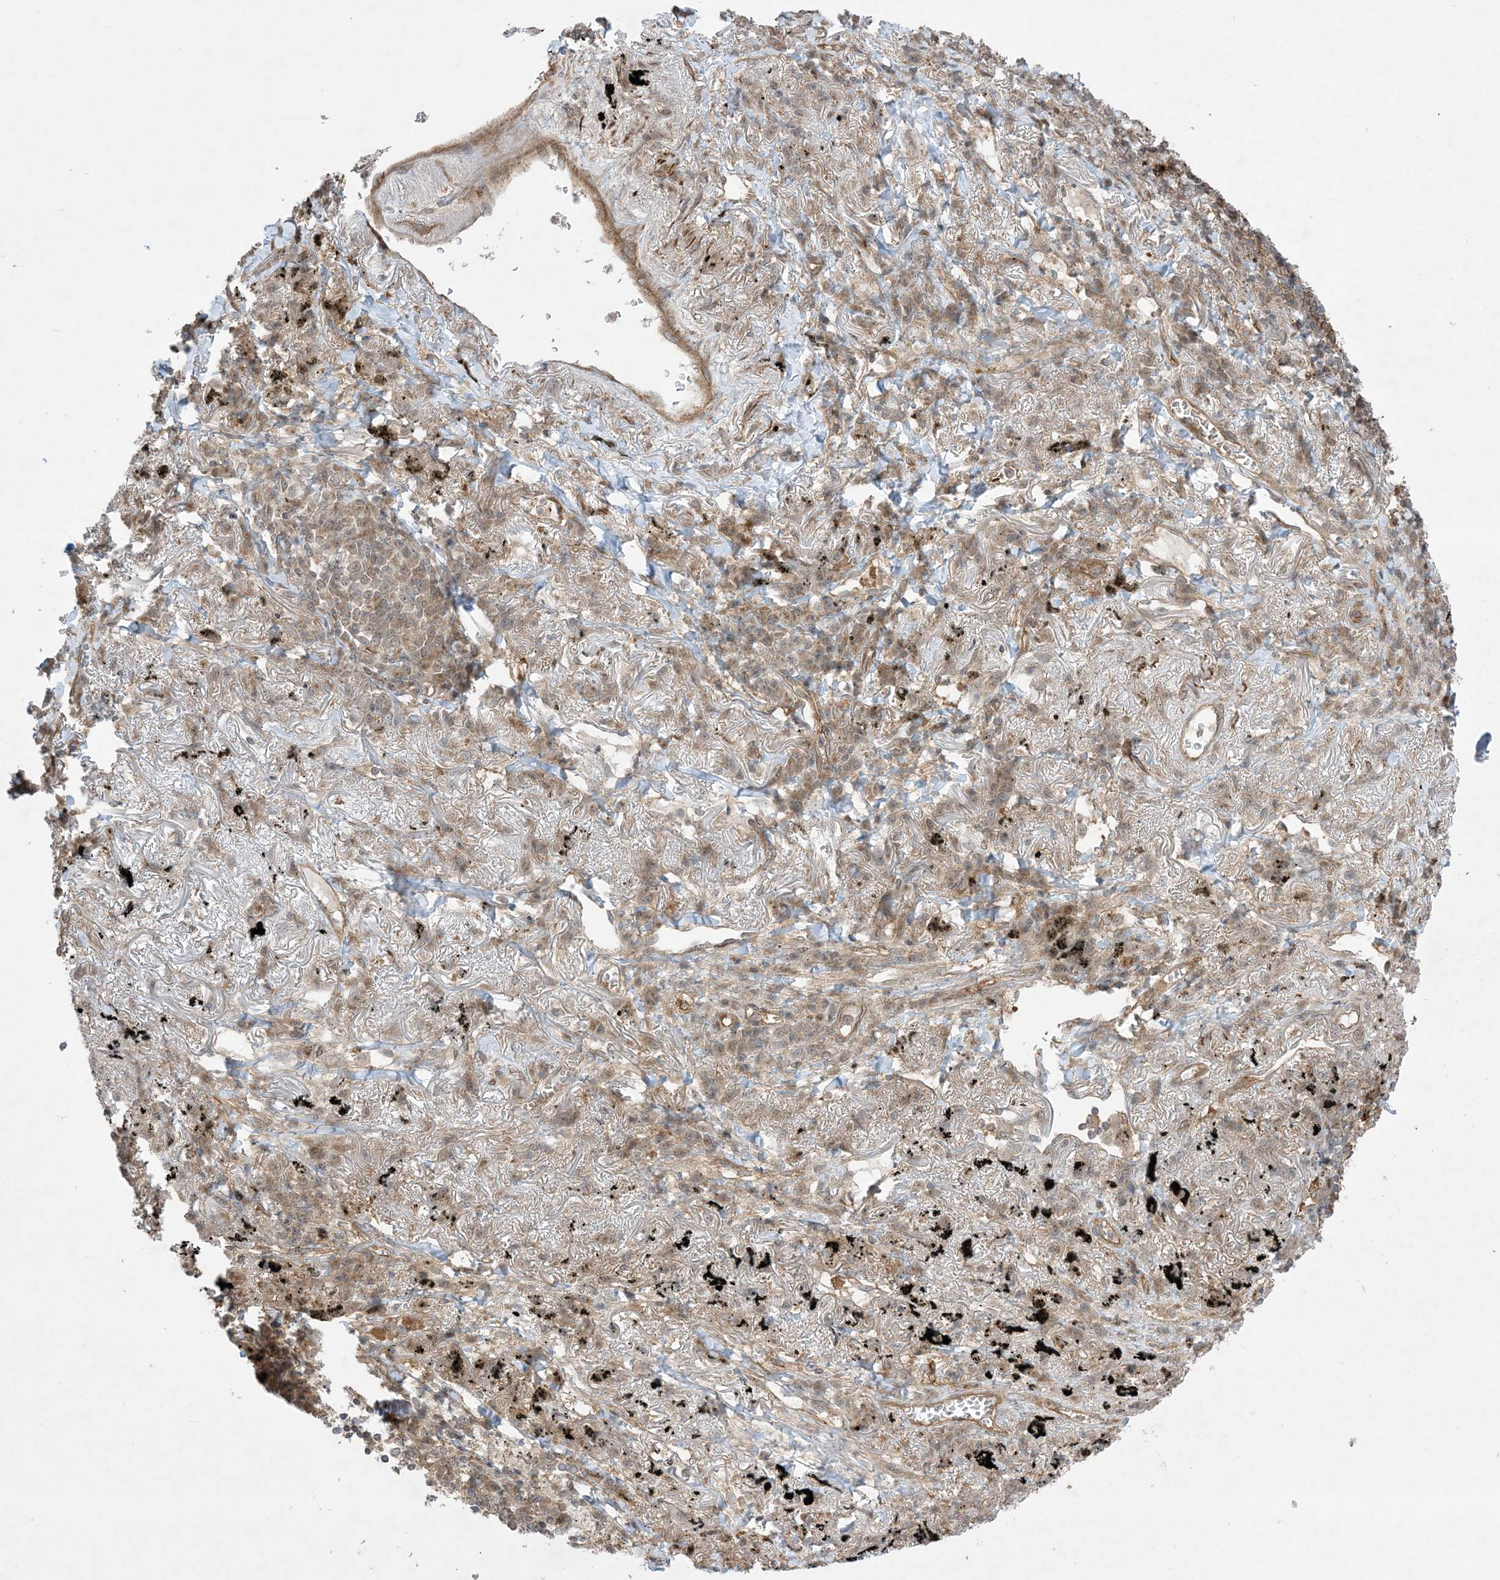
{"staining": {"intensity": "moderate", "quantity": ">75%", "location": "cytoplasmic/membranous,nuclear"}, "tissue": "lung cancer", "cell_type": "Tumor cells", "image_type": "cancer", "snomed": [{"axis": "morphology", "description": "Adenocarcinoma, NOS"}, {"axis": "topography", "description": "Lung"}], "caption": "Brown immunohistochemical staining in human lung adenocarcinoma displays moderate cytoplasmic/membranous and nuclear expression in approximately >75% of tumor cells.", "gene": "SOGA3", "patient": {"sex": "male", "age": 65}}